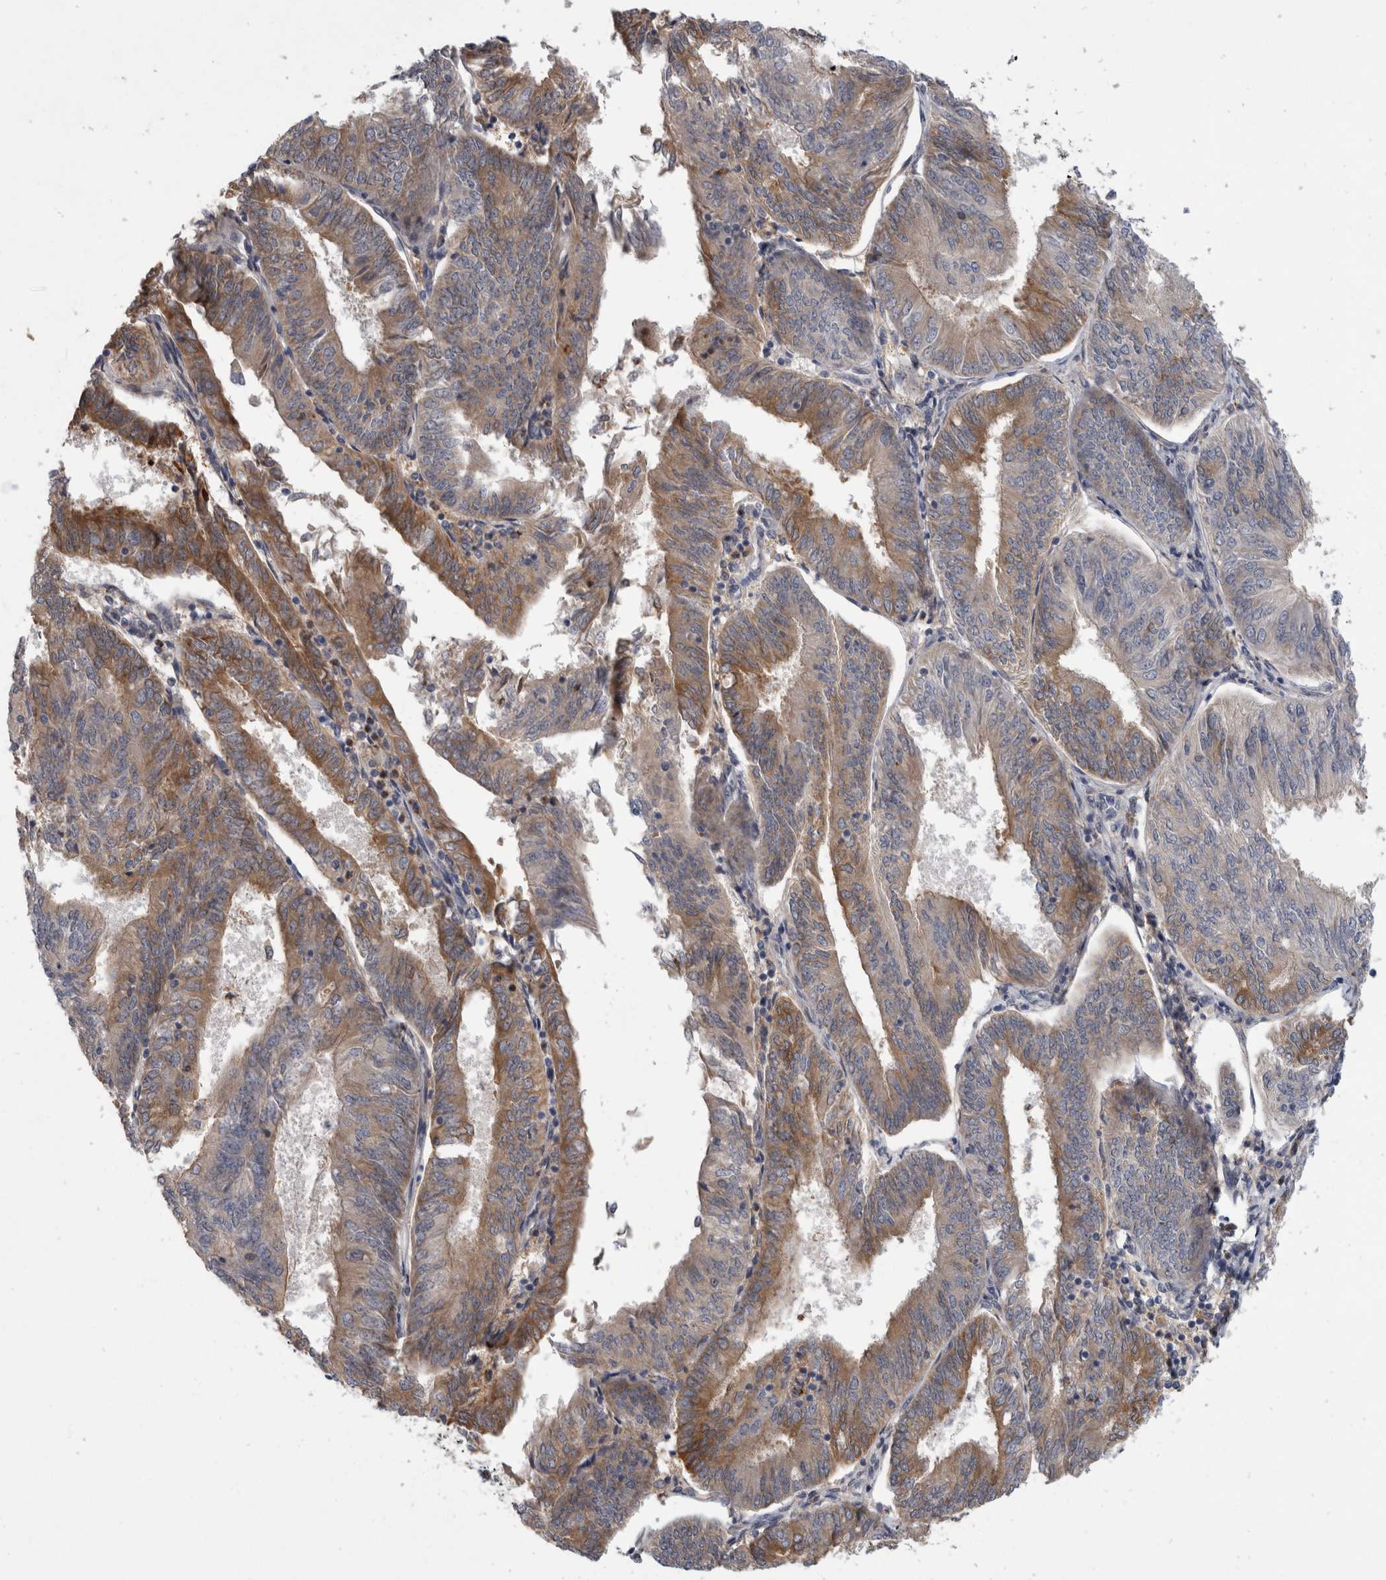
{"staining": {"intensity": "moderate", "quantity": ">75%", "location": "cytoplasmic/membranous"}, "tissue": "endometrial cancer", "cell_type": "Tumor cells", "image_type": "cancer", "snomed": [{"axis": "morphology", "description": "Adenocarcinoma, NOS"}, {"axis": "topography", "description": "Endometrium"}], "caption": "DAB (3,3'-diaminobenzidine) immunohistochemical staining of human endometrial adenocarcinoma displays moderate cytoplasmic/membranous protein staining in approximately >75% of tumor cells.", "gene": "ANKFY1", "patient": {"sex": "female", "age": 58}}